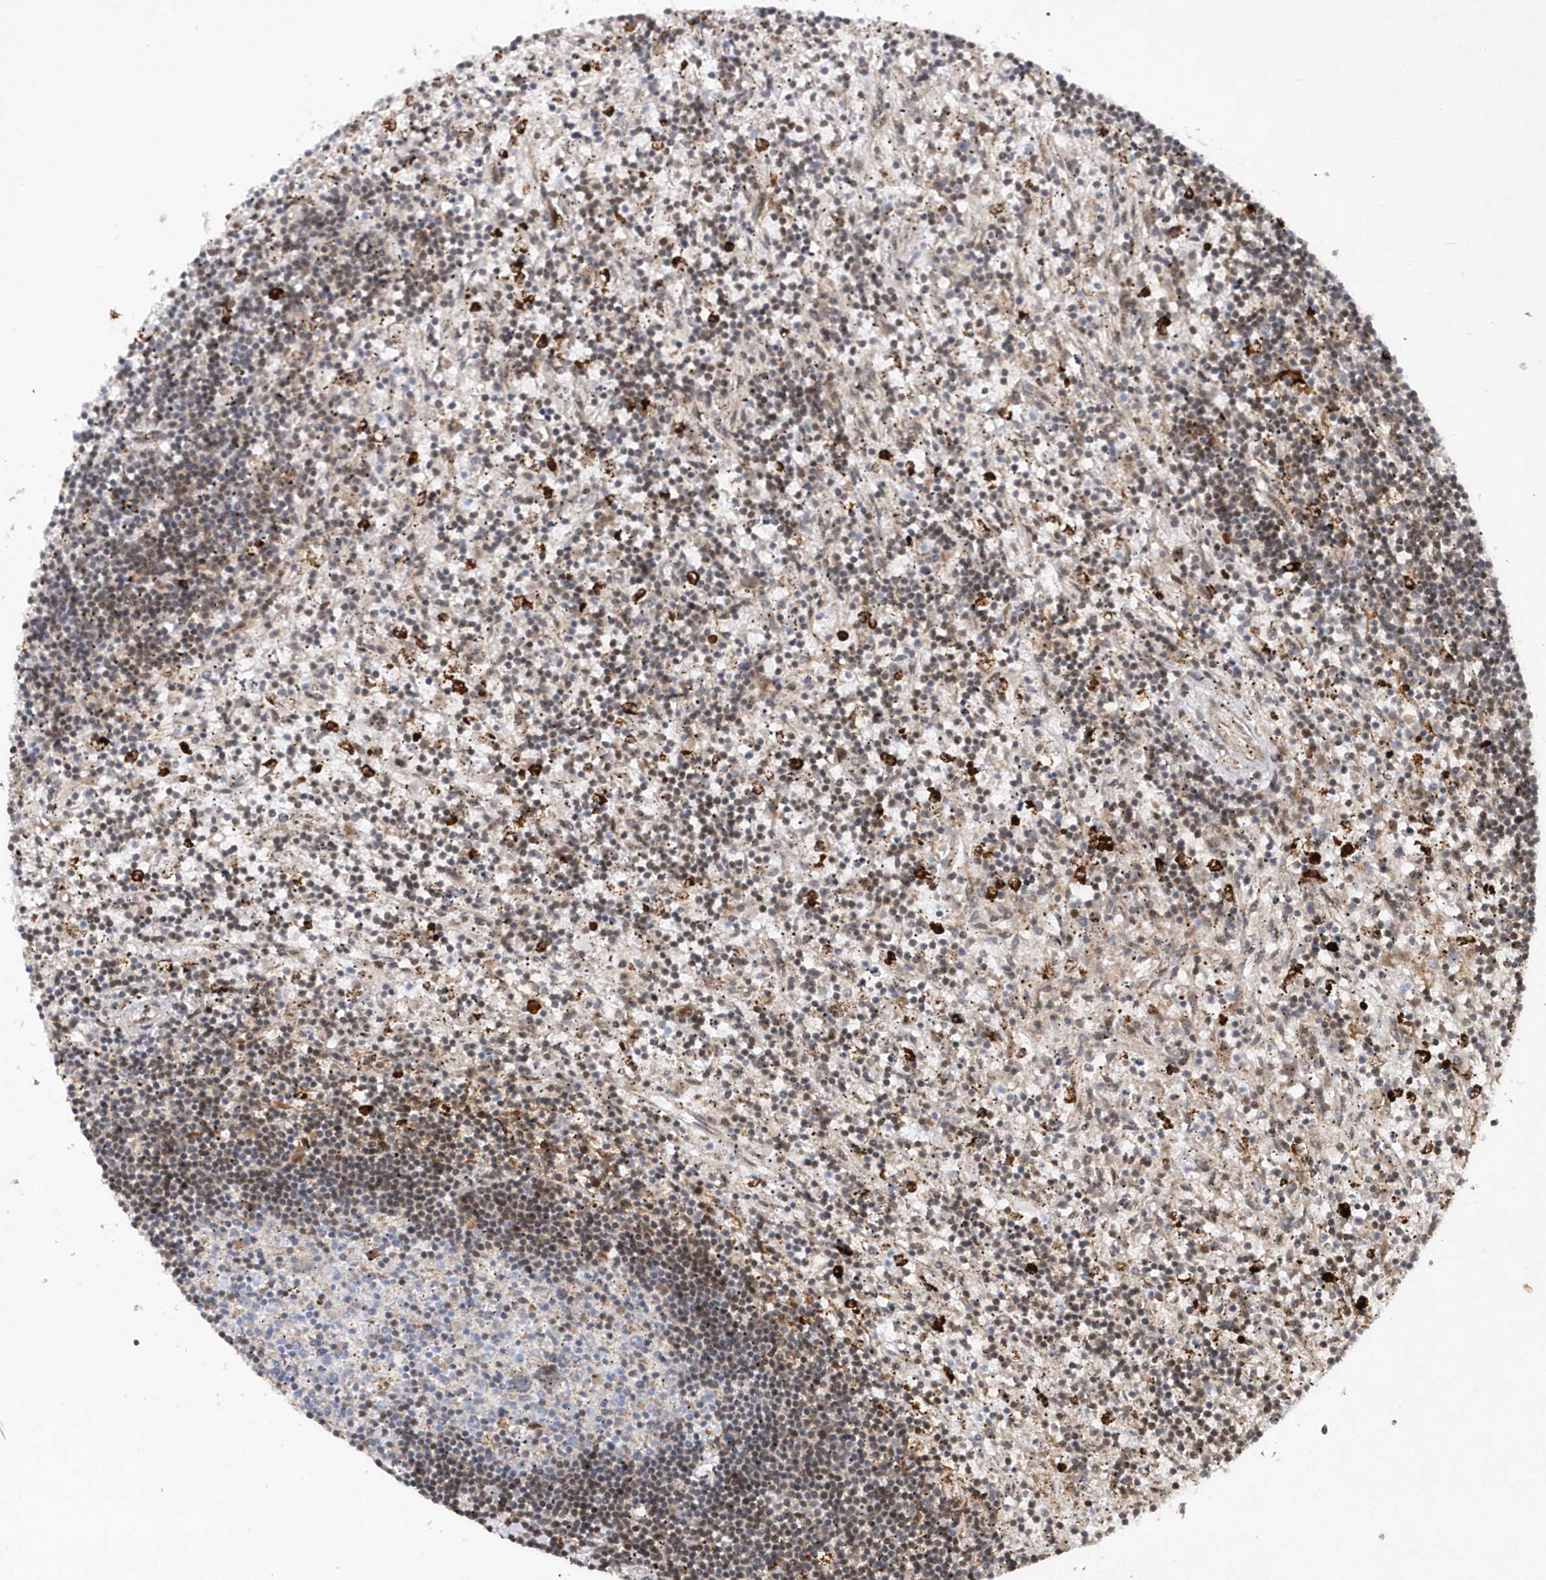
{"staining": {"intensity": "negative", "quantity": "none", "location": "none"}, "tissue": "lymphoma", "cell_type": "Tumor cells", "image_type": "cancer", "snomed": [{"axis": "morphology", "description": "Malignant lymphoma, non-Hodgkin's type, Low grade"}, {"axis": "topography", "description": "Spleen"}], "caption": "Human low-grade malignant lymphoma, non-Hodgkin's type stained for a protein using immunohistochemistry demonstrates no expression in tumor cells.", "gene": "SOWAHB", "patient": {"sex": "male", "age": 76}}